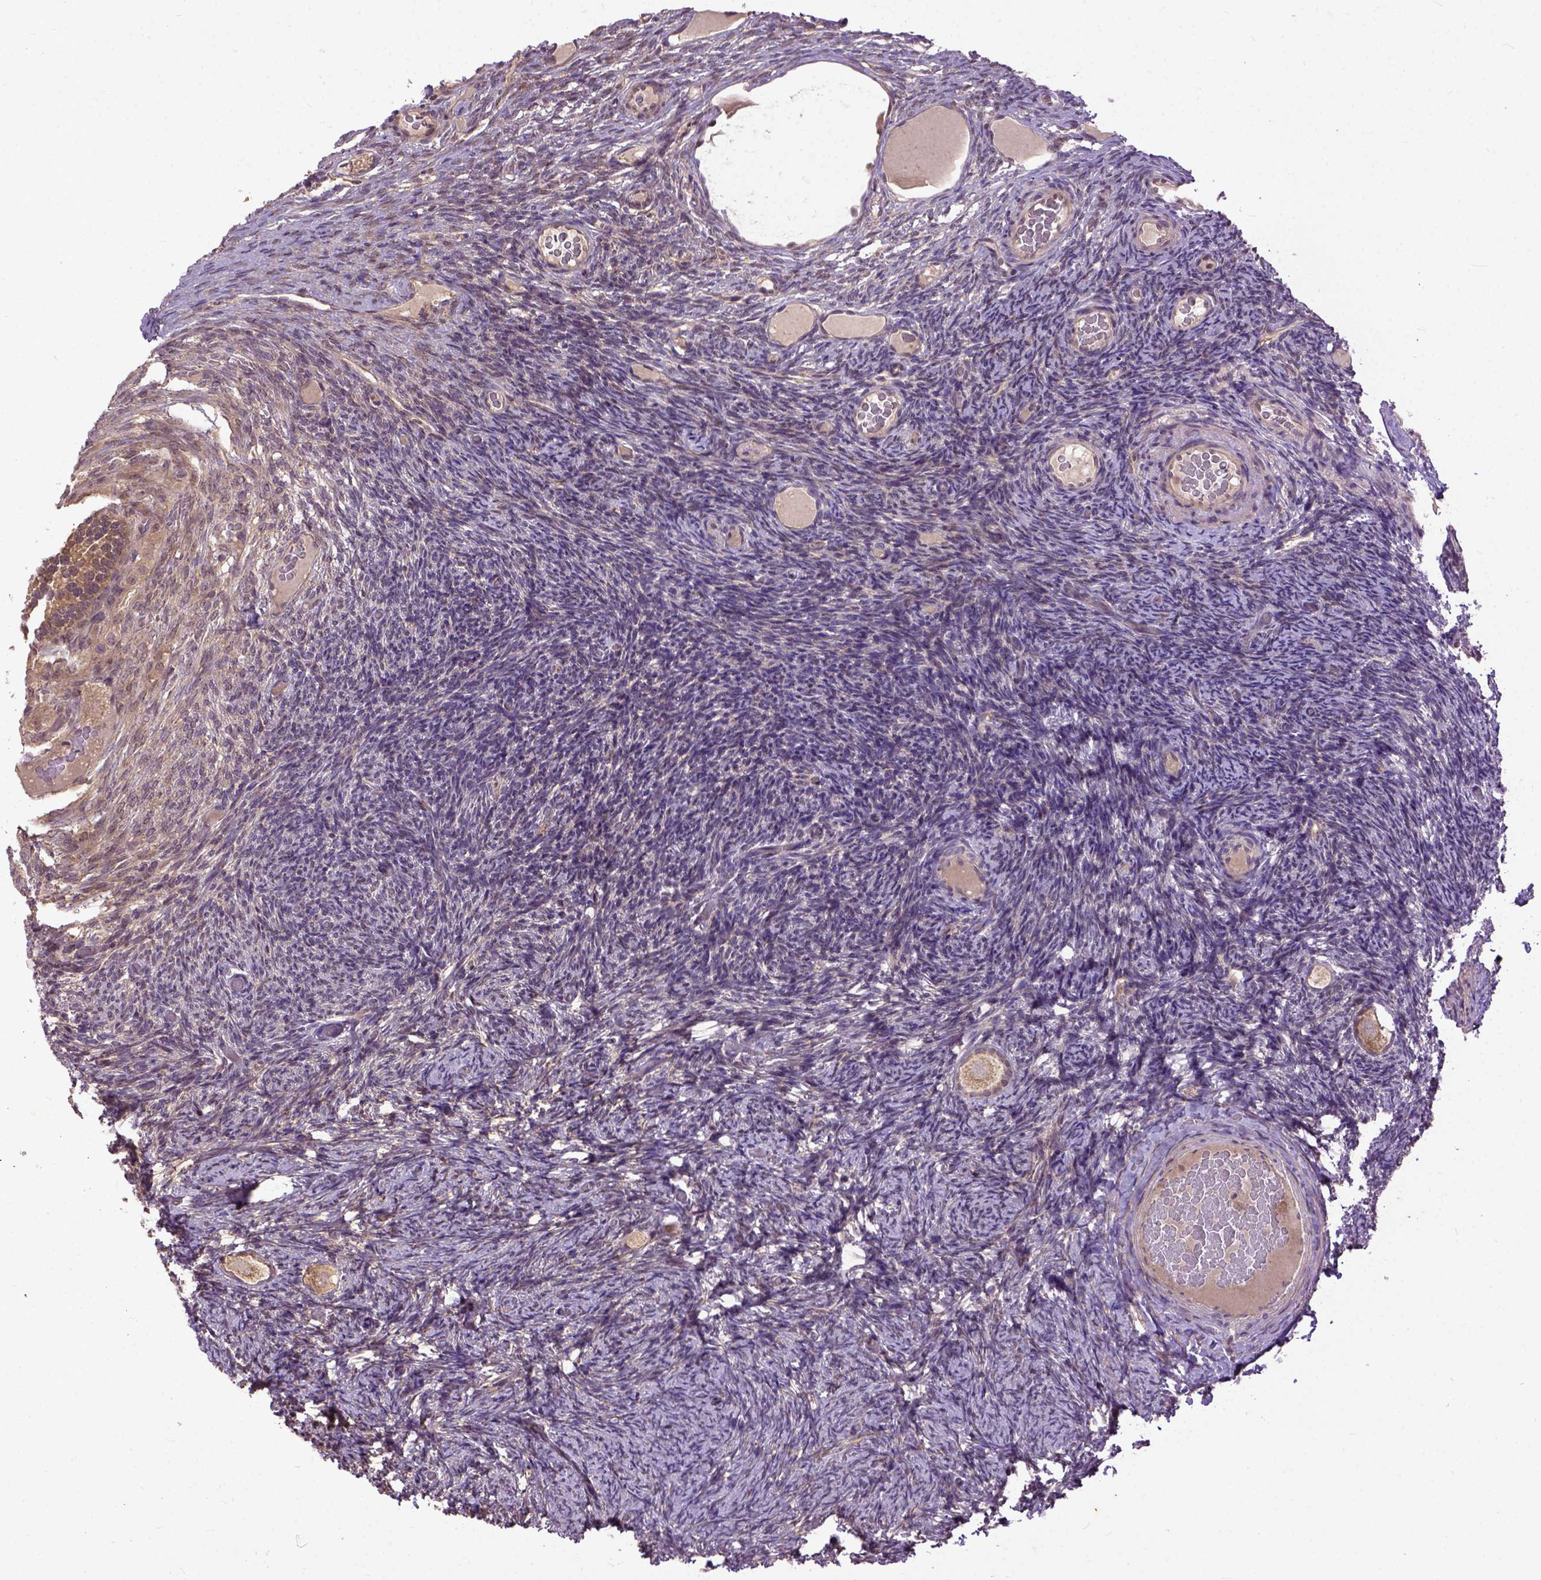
{"staining": {"intensity": "moderate", "quantity": ">75%", "location": "cytoplasmic/membranous"}, "tissue": "ovary", "cell_type": "Follicle cells", "image_type": "normal", "snomed": [{"axis": "morphology", "description": "Normal tissue, NOS"}, {"axis": "topography", "description": "Ovary"}], "caption": "A medium amount of moderate cytoplasmic/membranous staining is seen in approximately >75% of follicle cells in normal ovary.", "gene": "CPNE1", "patient": {"sex": "female", "age": 34}}